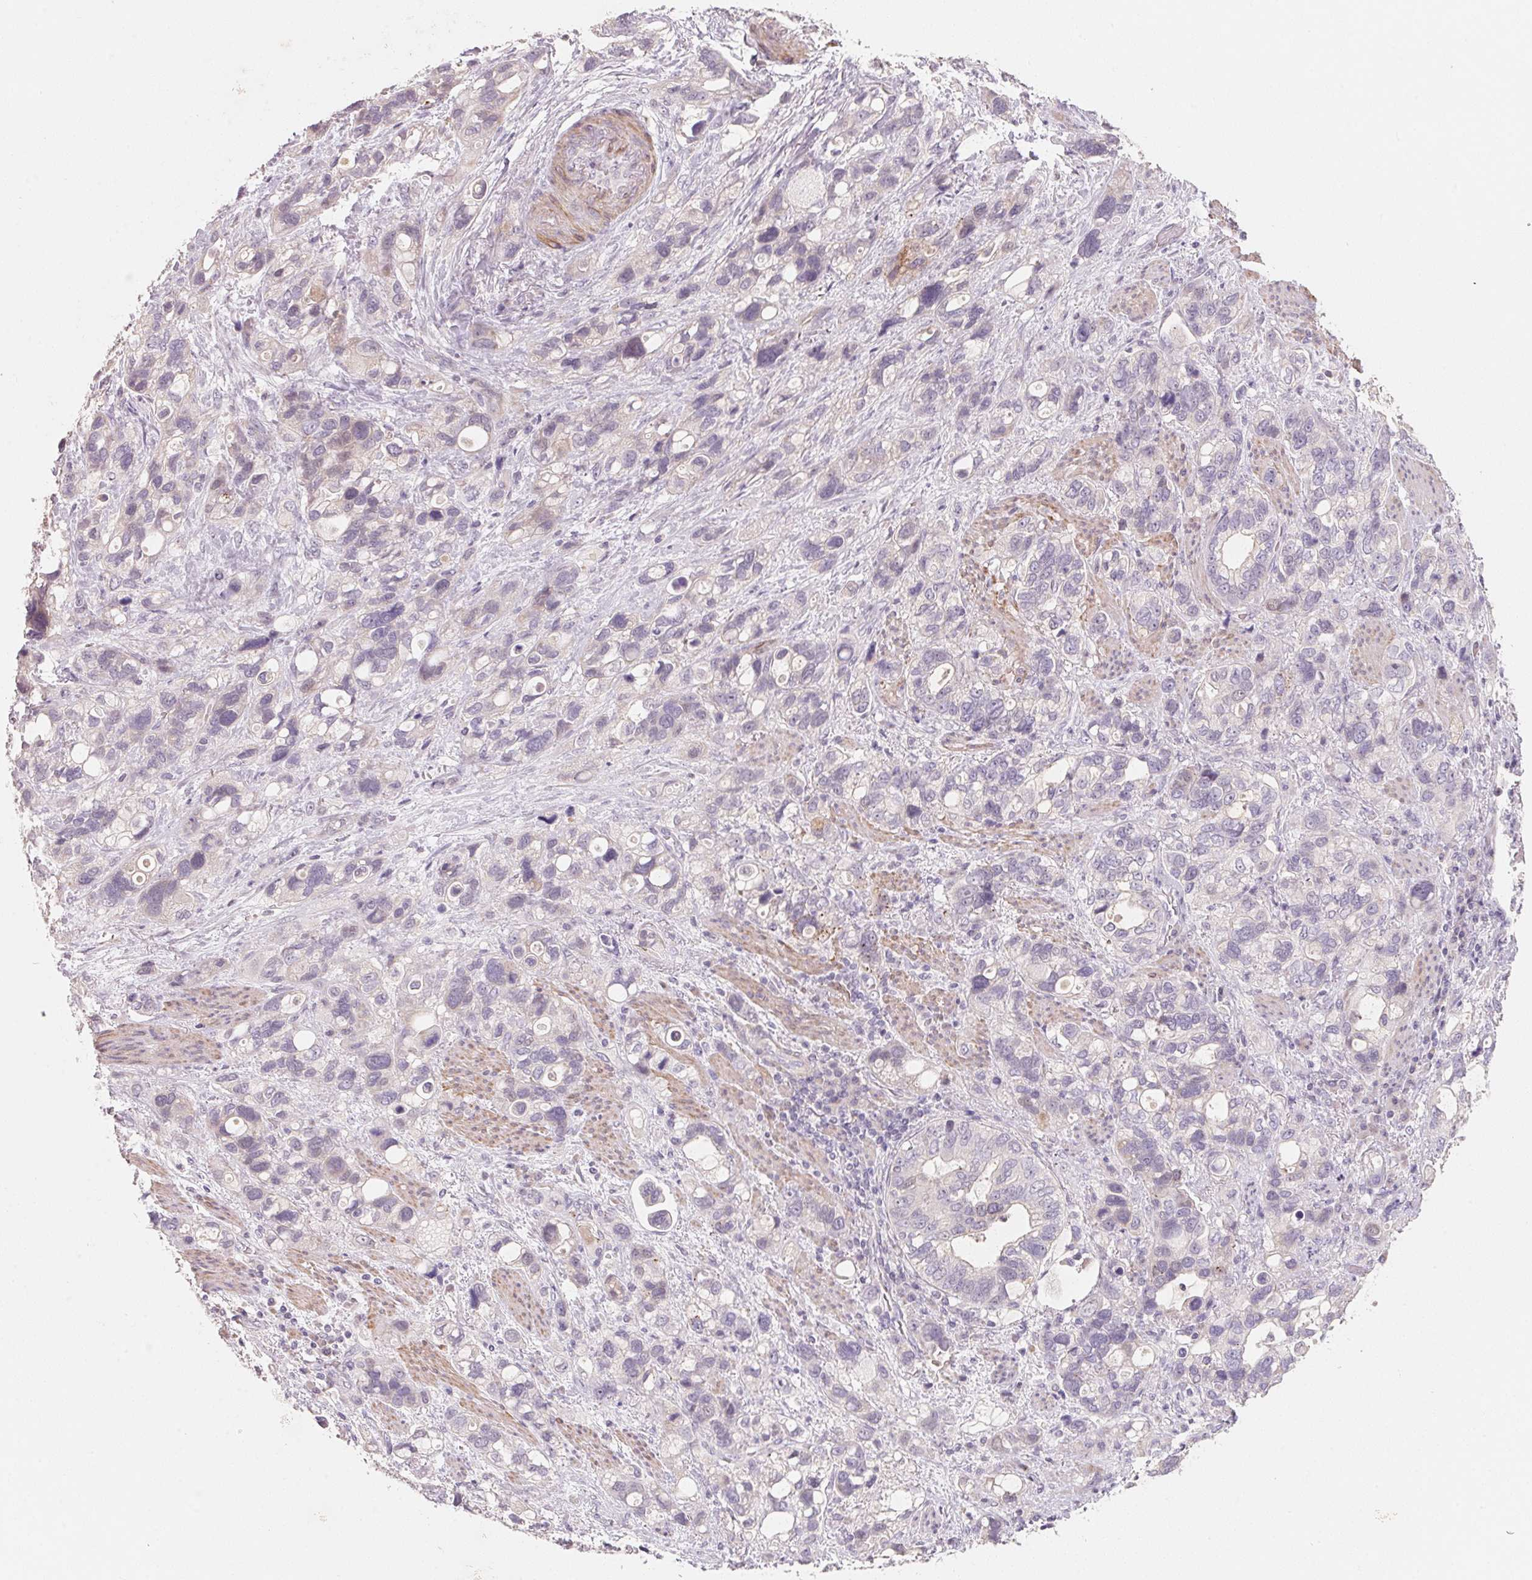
{"staining": {"intensity": "negative", "quantity": "none", "location": "none"}, "tissue": "stomach cancer", "cell_type": "Tumor cells", "image_type": "cancer", "snomed": [{"axis": "morphology", "description": "Adenocarcinoma, NOS"}, {"axis": "topography", "description": "Stomach, upper"}], "caption": "Immunohistochemical staining of human stomach cancer (adenocarcinoma) exhibits no significant positivity in tumor cells.", "gene": "TP53AIP1", "patient": {"sex": "female", "age": 81}}